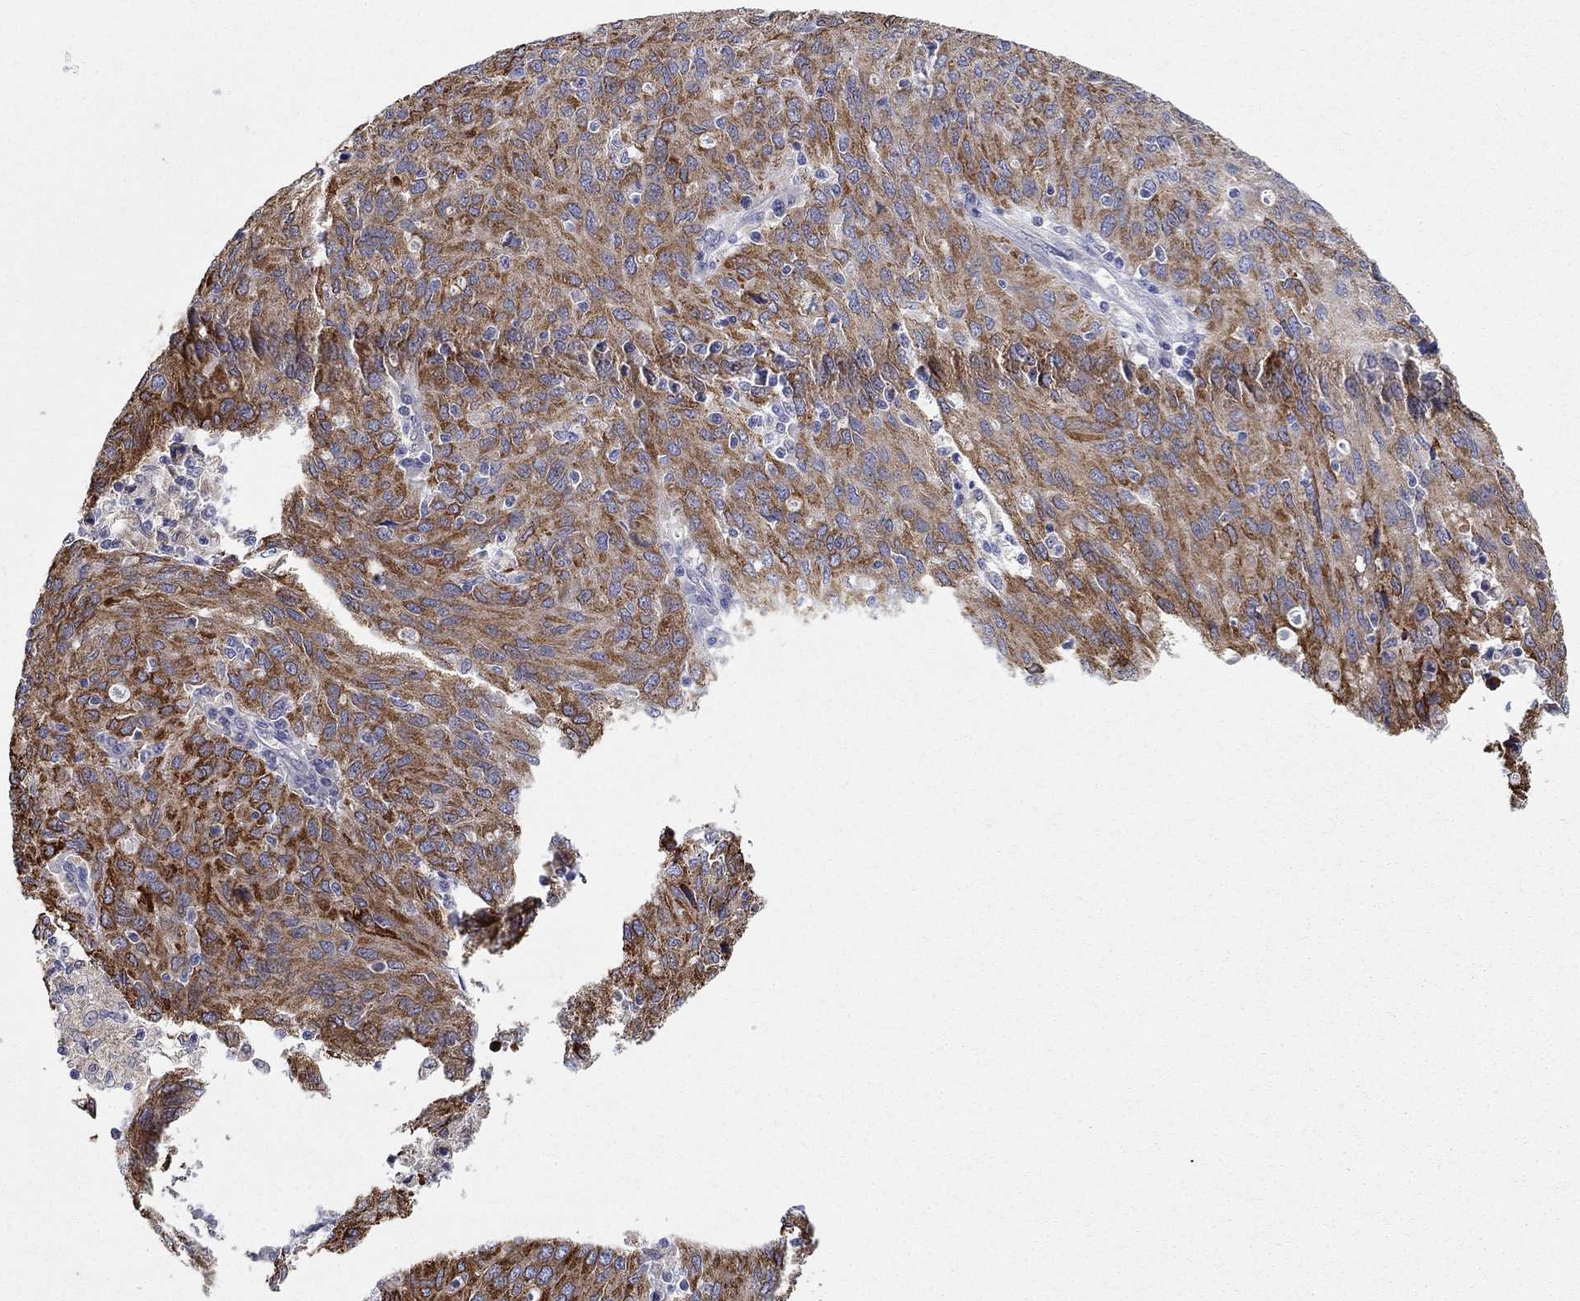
{"staining": {"intensity": "strong", "quantity": ">75%", "location": "cytoplasmic/membranous"}, "tissue": "ovarian cancer", "cell_type": "Tumor cells", "image_type": "cancer", "snomed": [{"axis": "morphology", "description": "Carcinoma, endometroid"}, {"axis": "topography", "description": "Ovary"}], "caption": "DAB immunohistochemical staining of human ovarian cancer (endometroid carcinoma) demonstrates strong cytoplasmic/membranous protein expression in approximately >75% of tumor cells.", "gene": "QRFPR", "patient": {"sex": "female", "age": 50}}